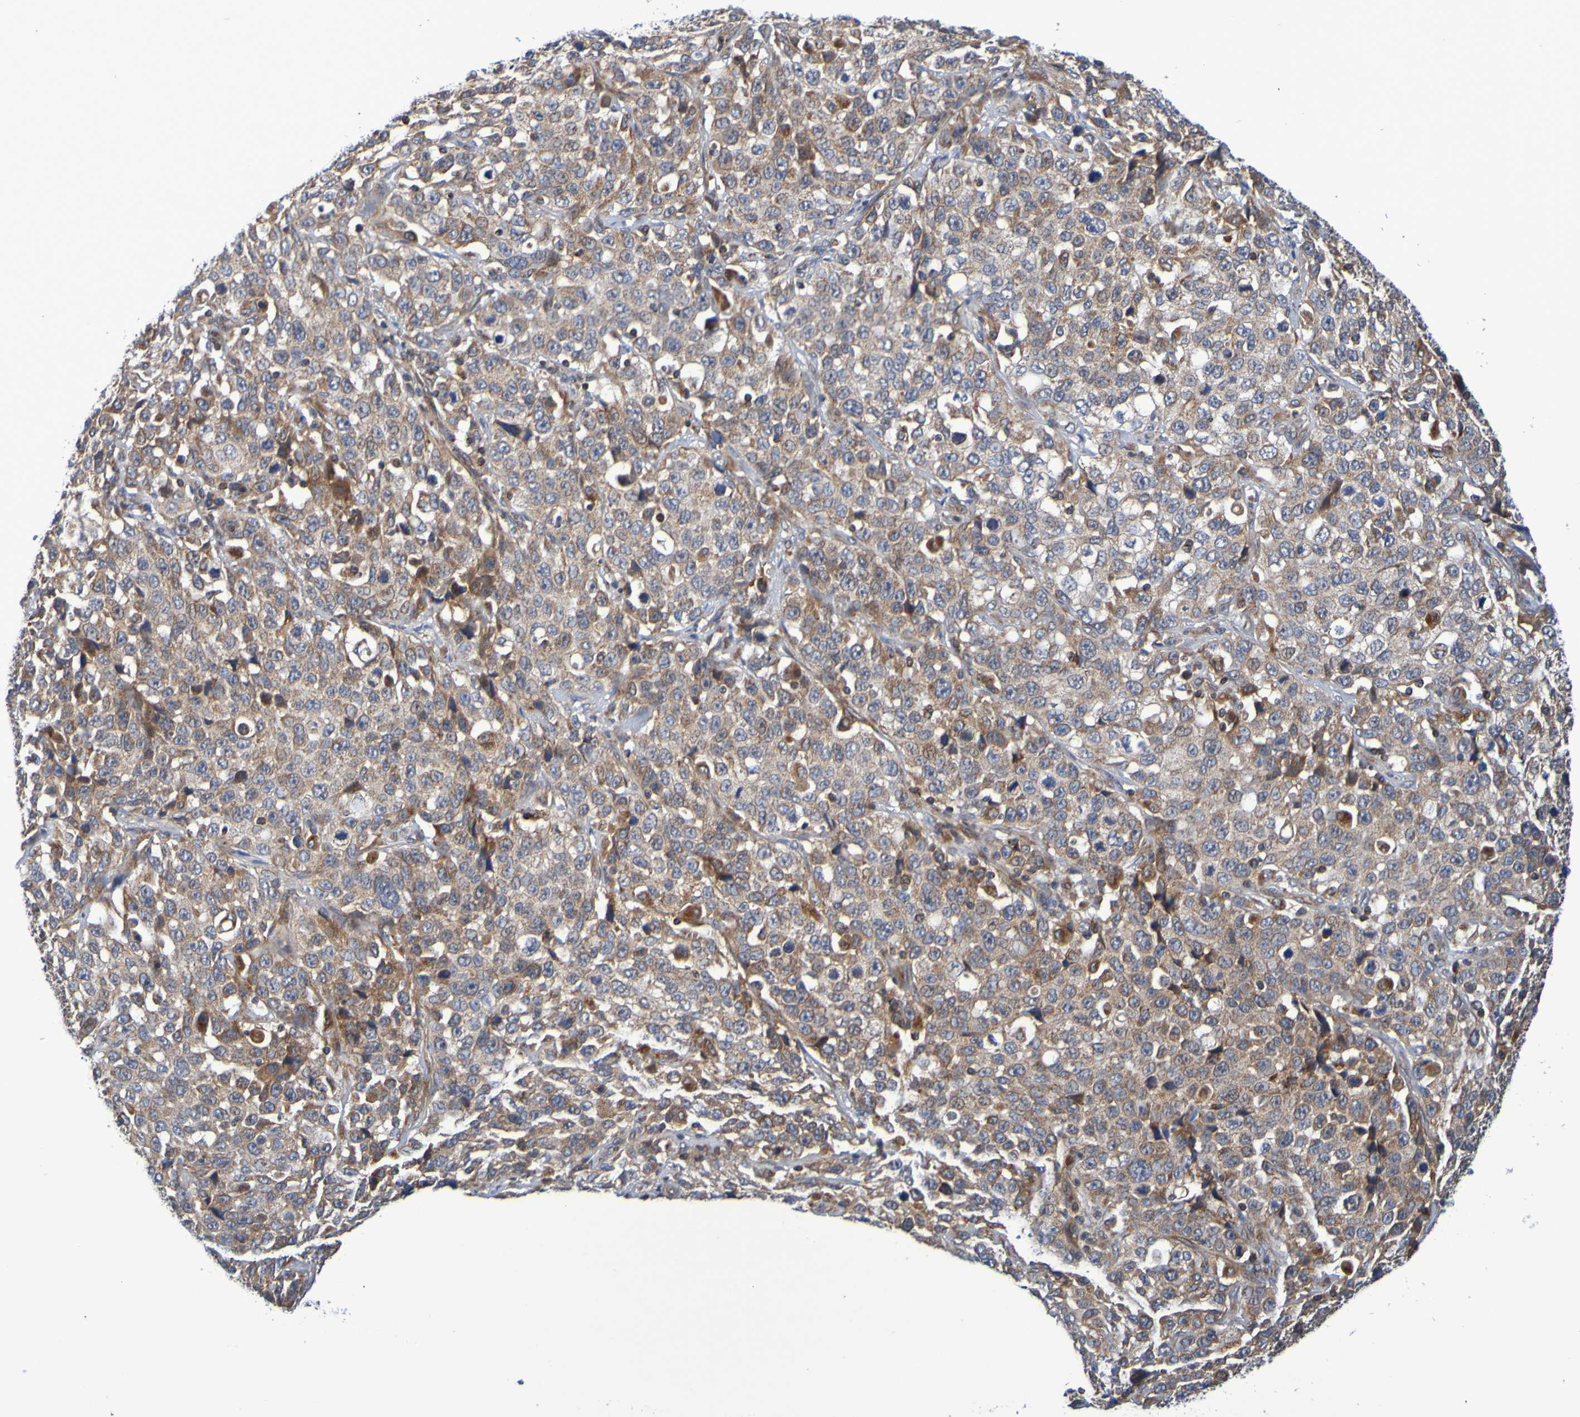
{"staining": {"intensity": "moderate", "quantity": ">75%", "location": "cytoplasmic/membranous"}, "tissue": "stomach cancer", "cell_type": "Tumor cells", "image_type": "cancer", "snomed": [{"axis": "morphology", "description": "Normal tissue, NOS"}, {"axis": "morphology", "description": "Adenocarcinoma, NOS"}, {"axis": "topography", "description": "Stomach"}], "caption": "The photomicrograph shows immunohistochemical staining of stomach adenocarcinoma. There is moderate cytoplasmic/membranous positivity is appreciated in approximately >75% of tumor cells. (Stains: DAB in brown, nuclei in blue, Microscopy: brightfield microscopy at high magnification).", "gene": "CCDC51", "patient": {"sex": "male", "age": 48}}